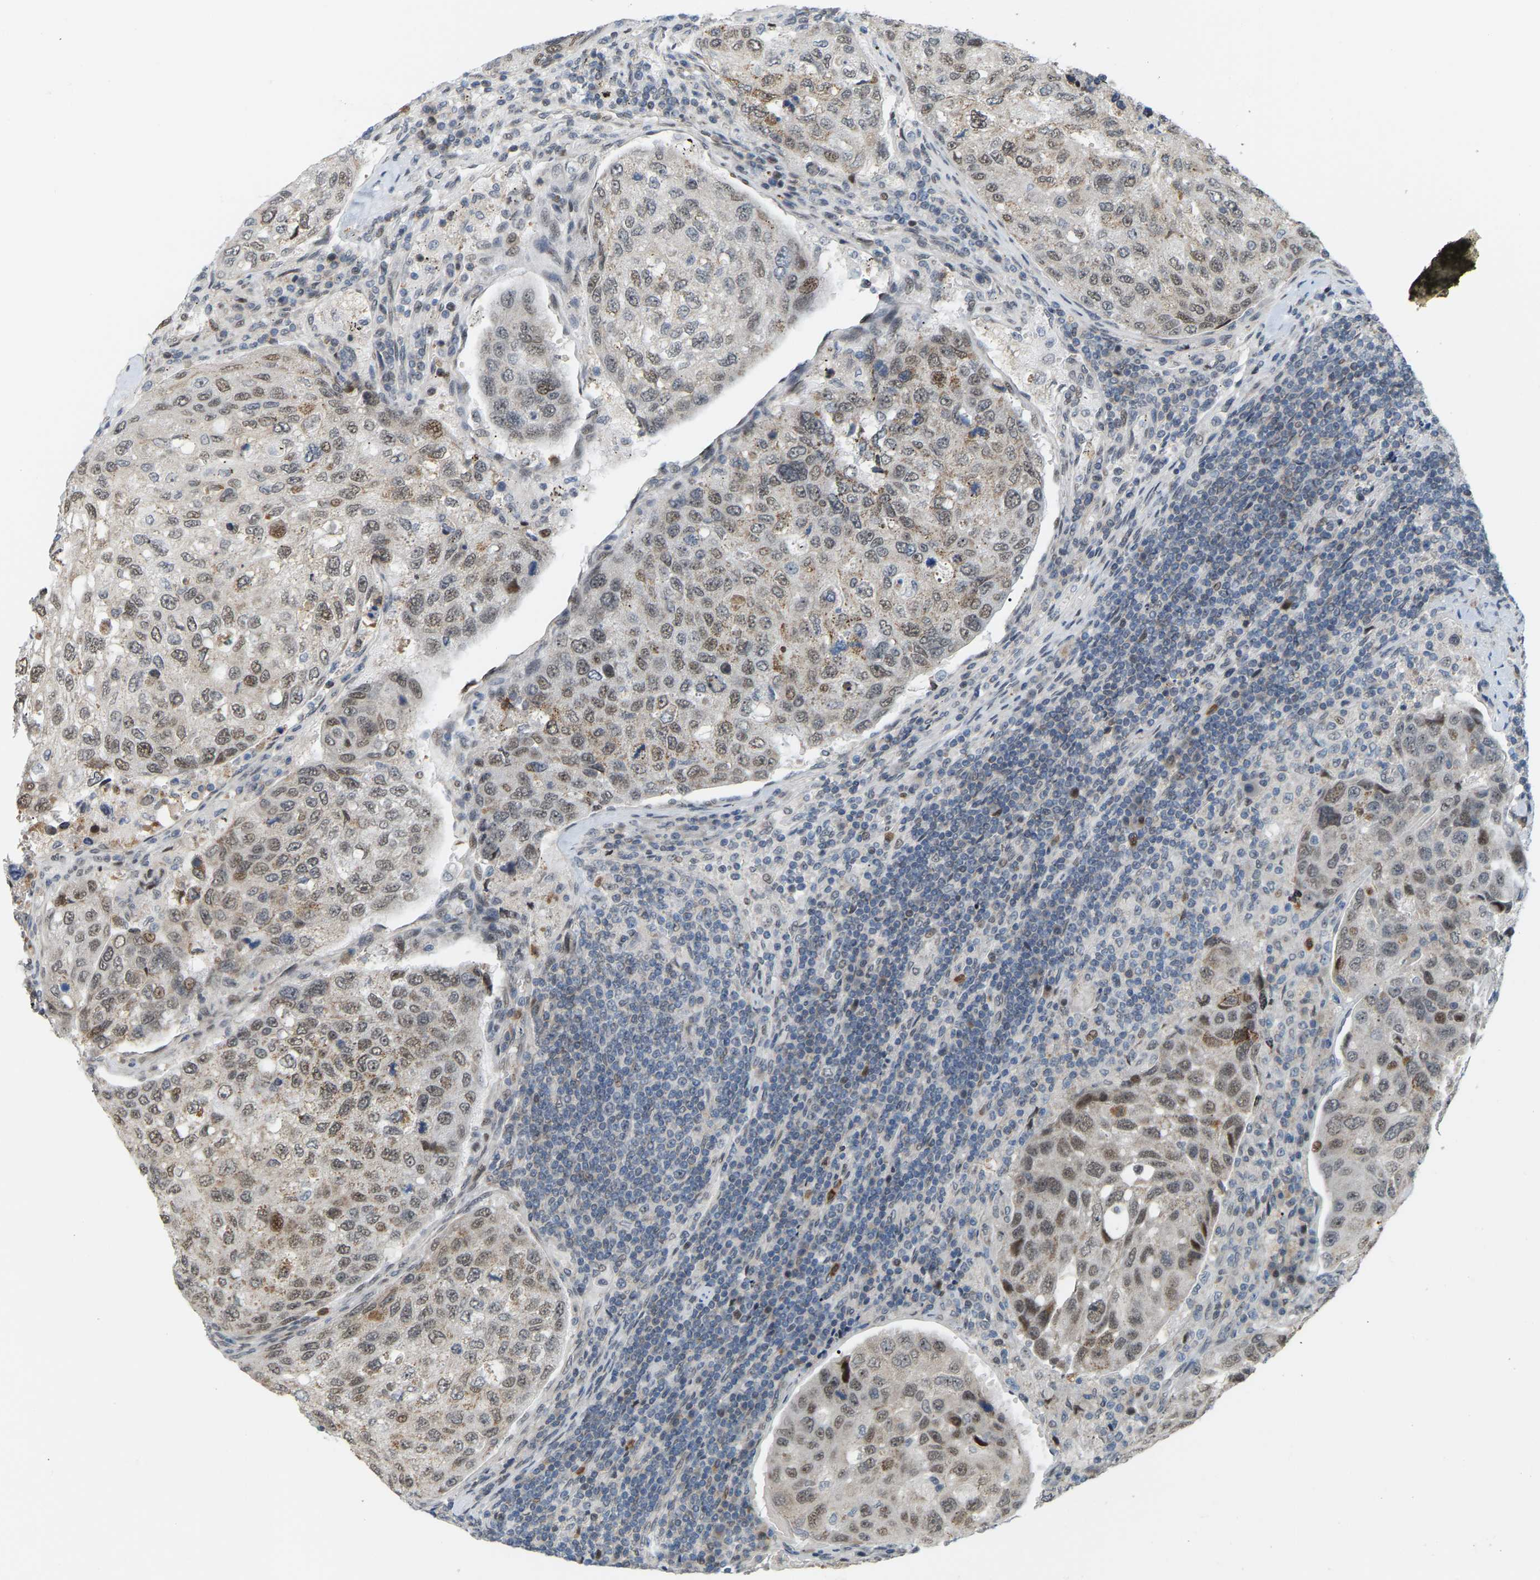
{"staining": {"intensity": "weak", "quantity": "25%-75%", "location": "cytoplasmic/membranous"}, "tissue": "urothelial cancer", "cell_type": "Tumor cells", "image_type": "cancer", "snomed": [{"axis": "morphology", "description": "Urothelial carcinoma, High grade"}, {"axis": "topography", "description": "Lymph node"}, {"axis": "topography", "description": "Urinary bladder"}], "caption": "Tumor cells display low levels of weak cytoplasmic/membranous positivity in approximately 25%-75% of cells in human urothelial cancer.", "gene": "CROT", "patient": {"sex": "male", "age": 51}}